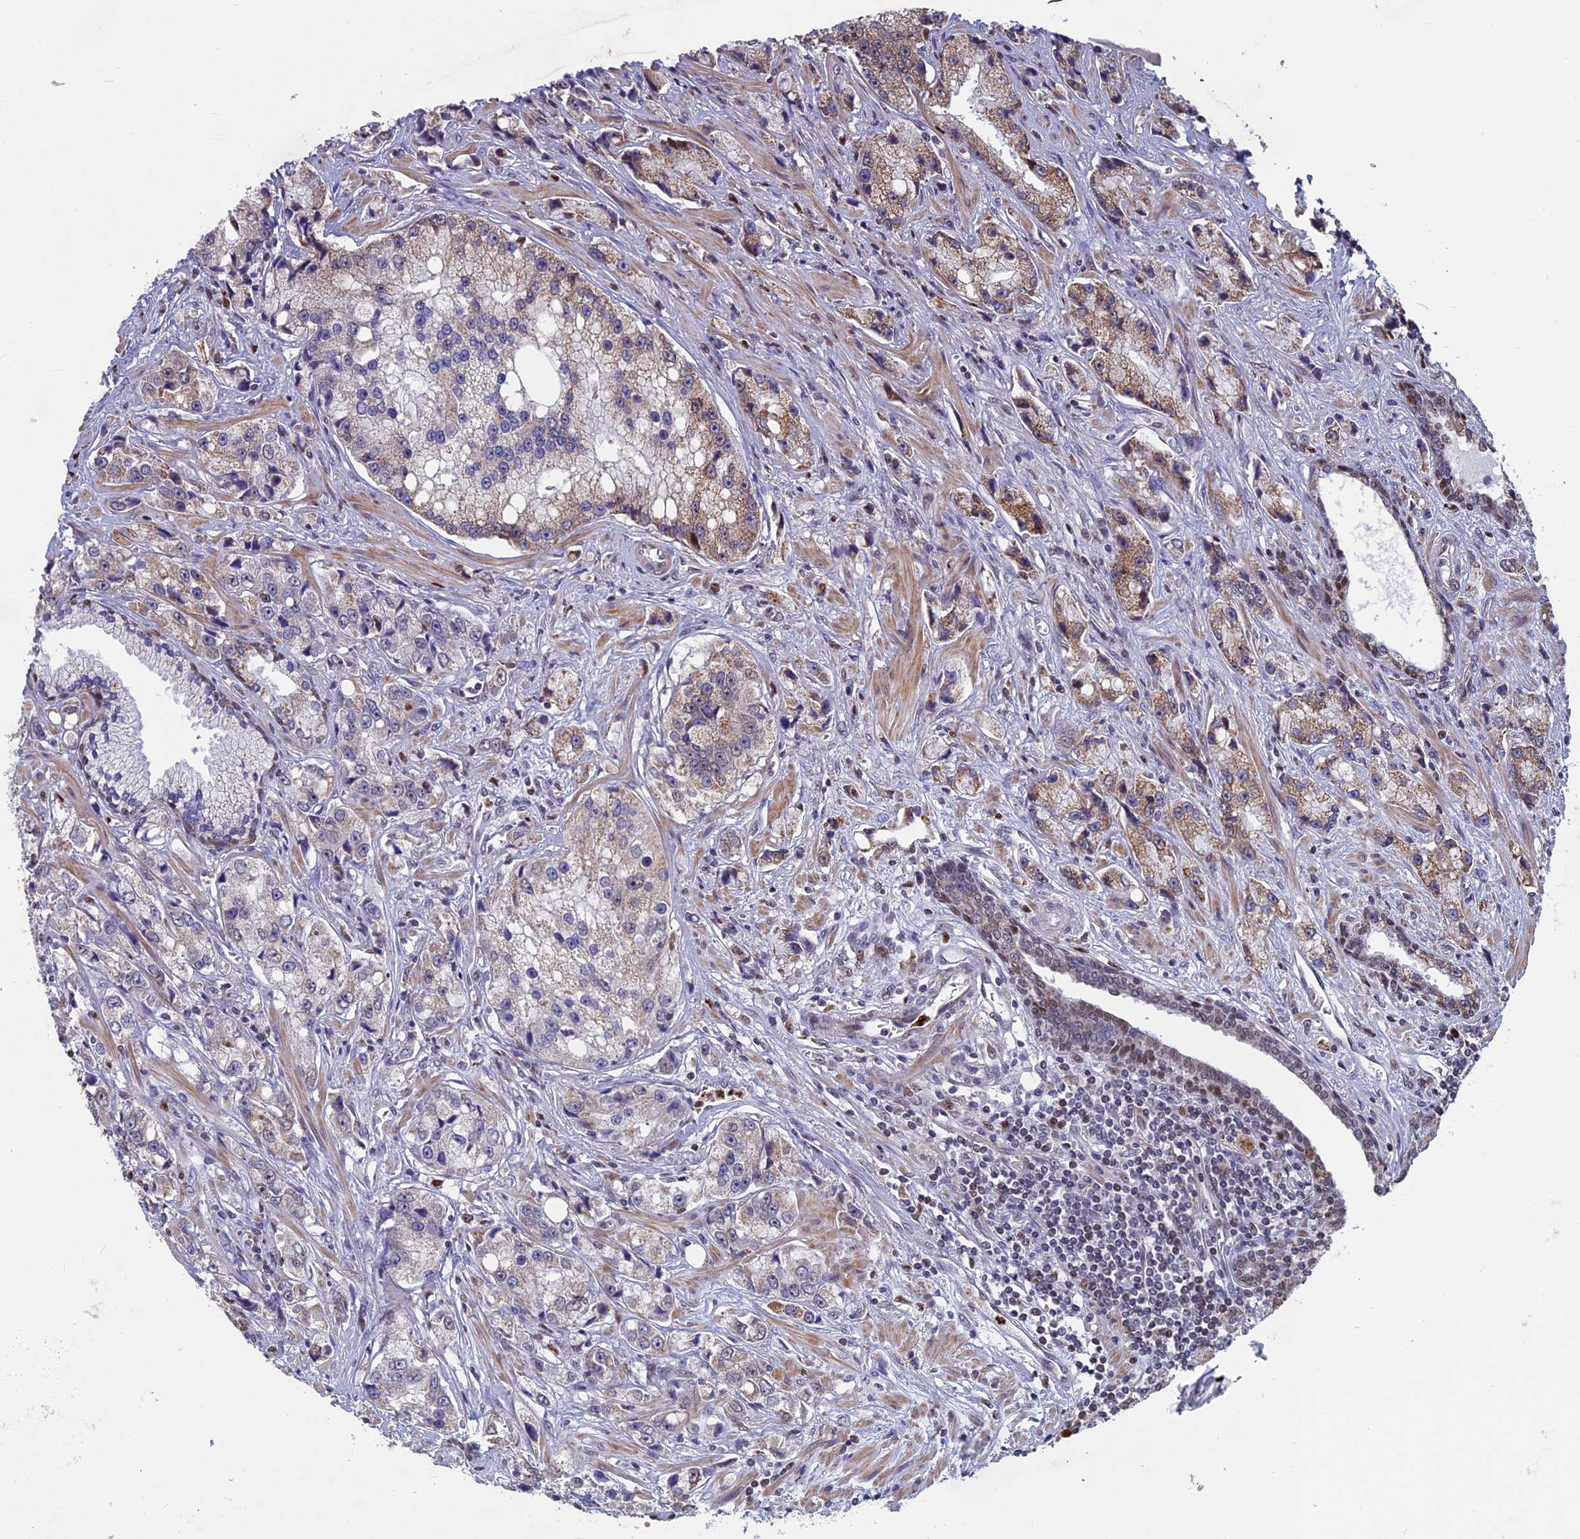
{"staining": {"intensity": "moderate", "quantity": "<25%", "location": "cytoplasmic/membranous"}, "tissue": "prostate cancer", "cell_type": "Tumor cells", "image_type": "cancer", "snomed": [{"axis": "morphology", "description": "Adenocarcinoma, High grade"}, {"axis": "topography", "description": "Prostate"}], "caption": "A low amount of moderate cytoplasmic/membranous positivity is appreciated in approximately <25% of tumor cells in prostate high-grade adenocarcinoma tissue.", "gene": "ACSS1", "patient": {"sex": "male", "age": 74}}